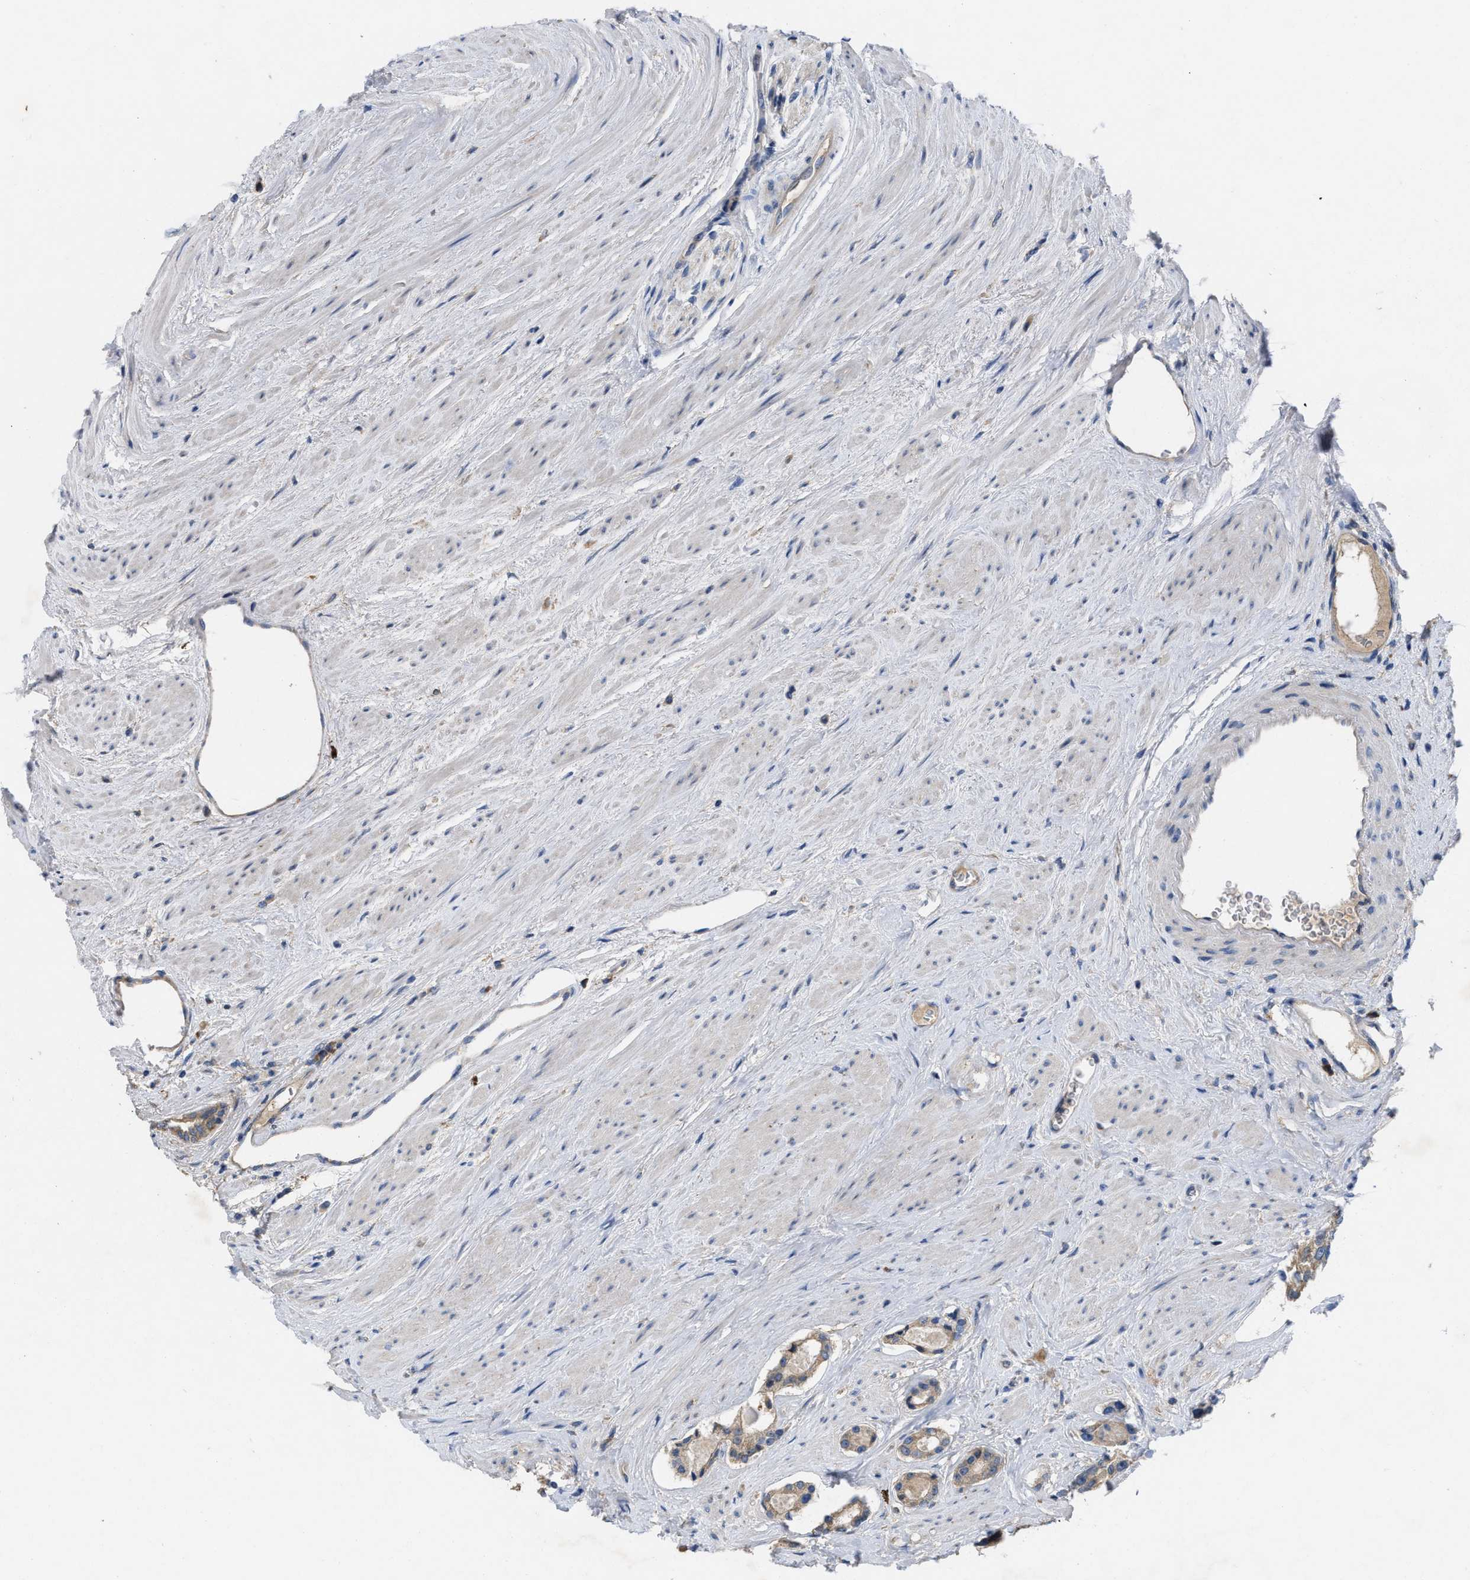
{"staining": {"intensity": "moderate", "quantity": ">75%", "location": "cytoplasmic/membranous"}, "tissue": "prostate cancer", "cell_type": "Tumor cells", "image_type": "cancer", "snomed": [{"axis": "morphology", "description": "Adenocarcinoma, High grade"}, {"axis": "topography", "description": "Prostate"}], "caption": "Tumor cells display moderate cytoplasmic/membranous expression in approximately >75% of cells in prostate cancer. (Brightfield microscopy of DAB IHC at high magnification).", "gene": "TMEM131", "patient": {"sex": "male", "age": 71}}